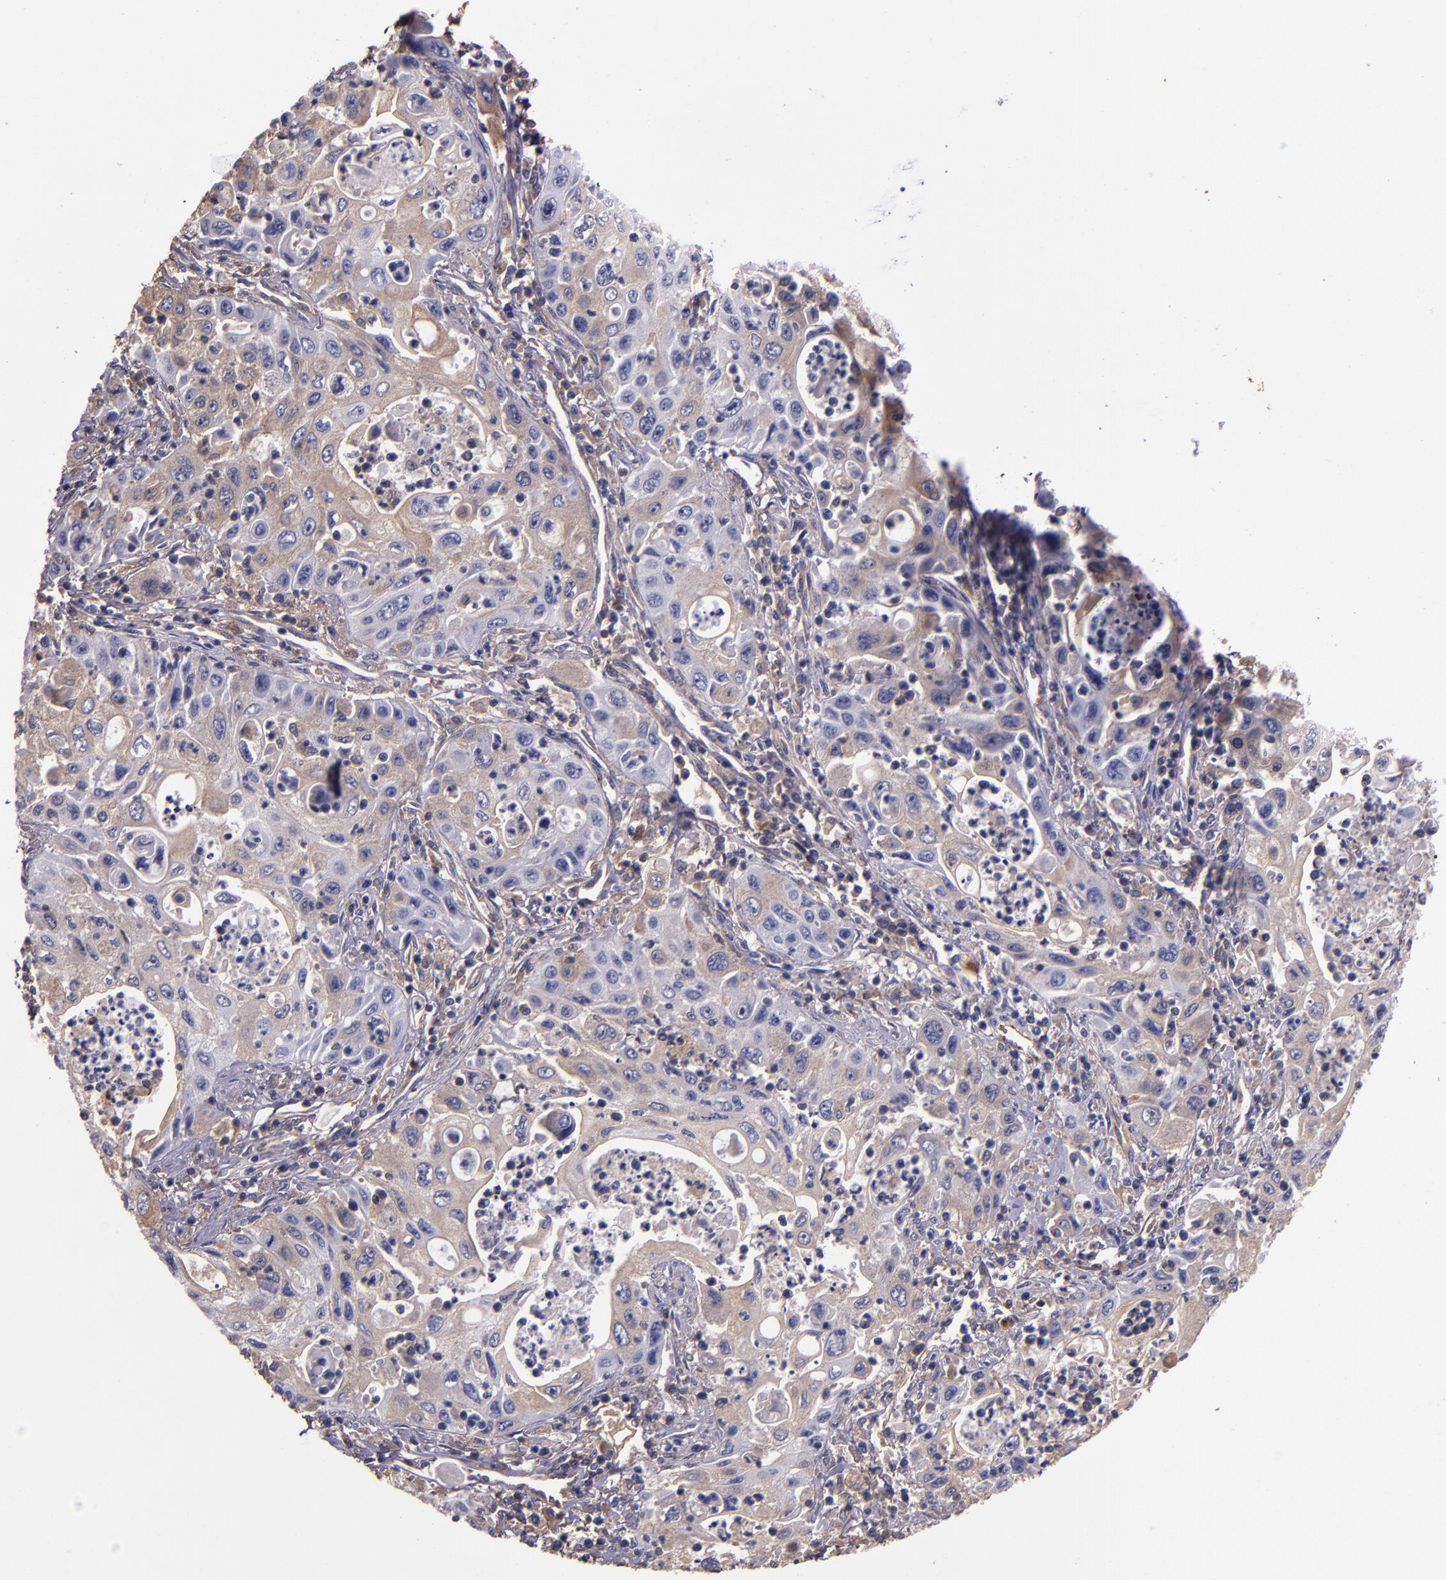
{"staining": {"intensity": "weak", "quantity": "25%-75%", "location": "cytoplasmic/membranous"}, "tissue": "pancreatic cancer", "cell_type": "Tumor cells", "image_type": "cancer", "snomed": [{"axis": "morphology", "description": "Adenocarcinoma, NOS"}, {"axis": "topography", "description": "Pancreas"}], "caption": "There is low levels of weak cytoplasmic/membranous staining in tumor cells of pancreatic cancer (adenocarcinoma), as demonstrated by immunohistochemical staining (brown color).", "gene": "A2M", "patient": {"sex": "male", "age": 70}}